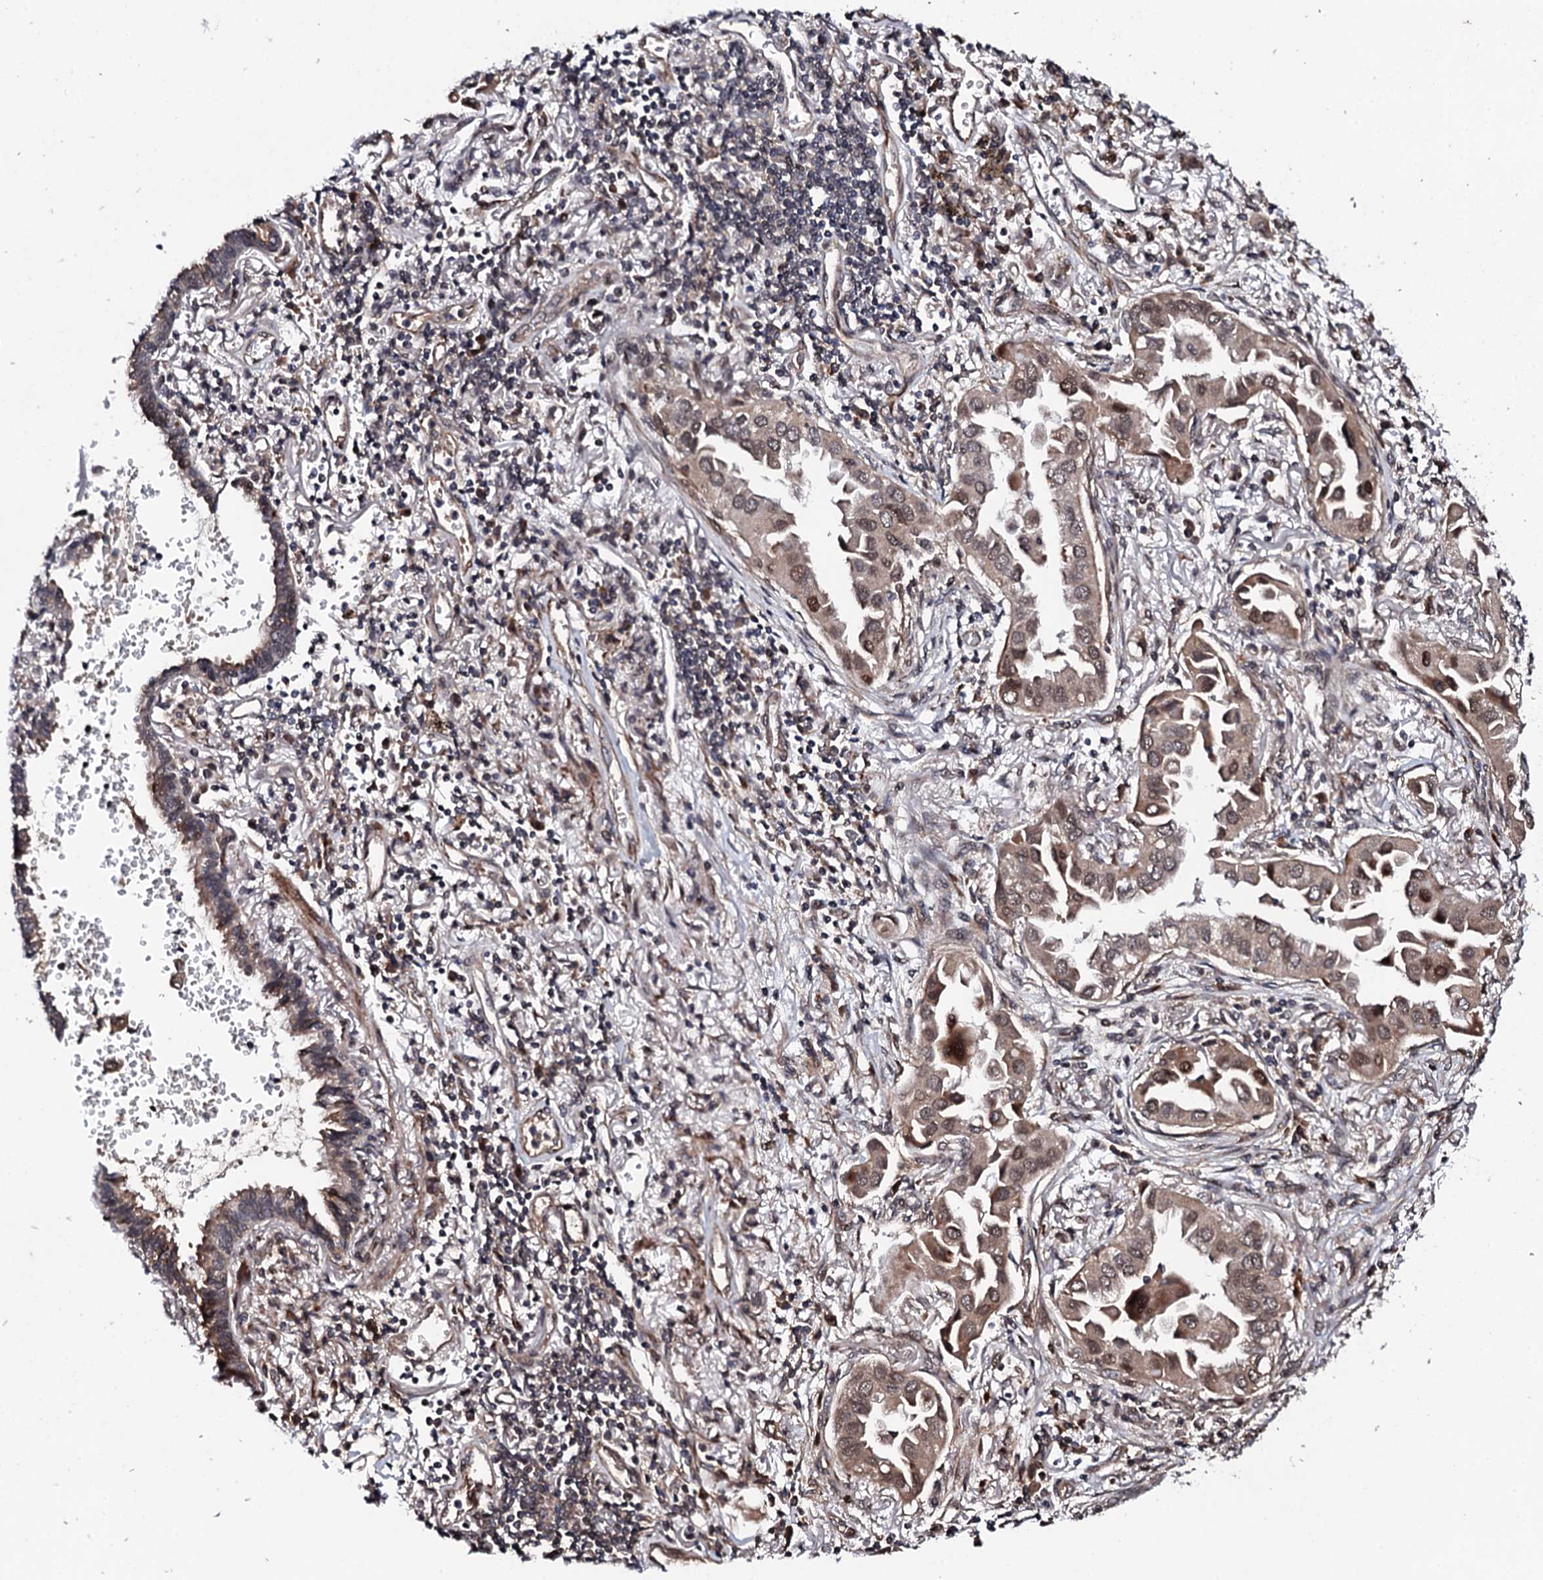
{"staining": {"intensity": "weak", "quantity": "25%-75%", "location": "cytoplasmic/membranous,nuclear"}, "tissue": "lung cancer", "cell_type": "Tumor cells", "image_type": "cancer", "snomed": [{"axis": "morphology", "description": "Adenocarcinoma, NOS"}, {"axis": "topography", "description": "Lung"}], "caption": "Lung adenocarcinoma tissue reveals weak cytoplasmic/membranous and nuclear expression in about 25%-75% of tumor cells The staining was performed using DAB to visualize the protein expression in brown, while the nuclei were stained in blue with hematoxylin (Magnification: 20x).", "gene": "FAM111A", "patient": {"sex": "female", "age": 76}}